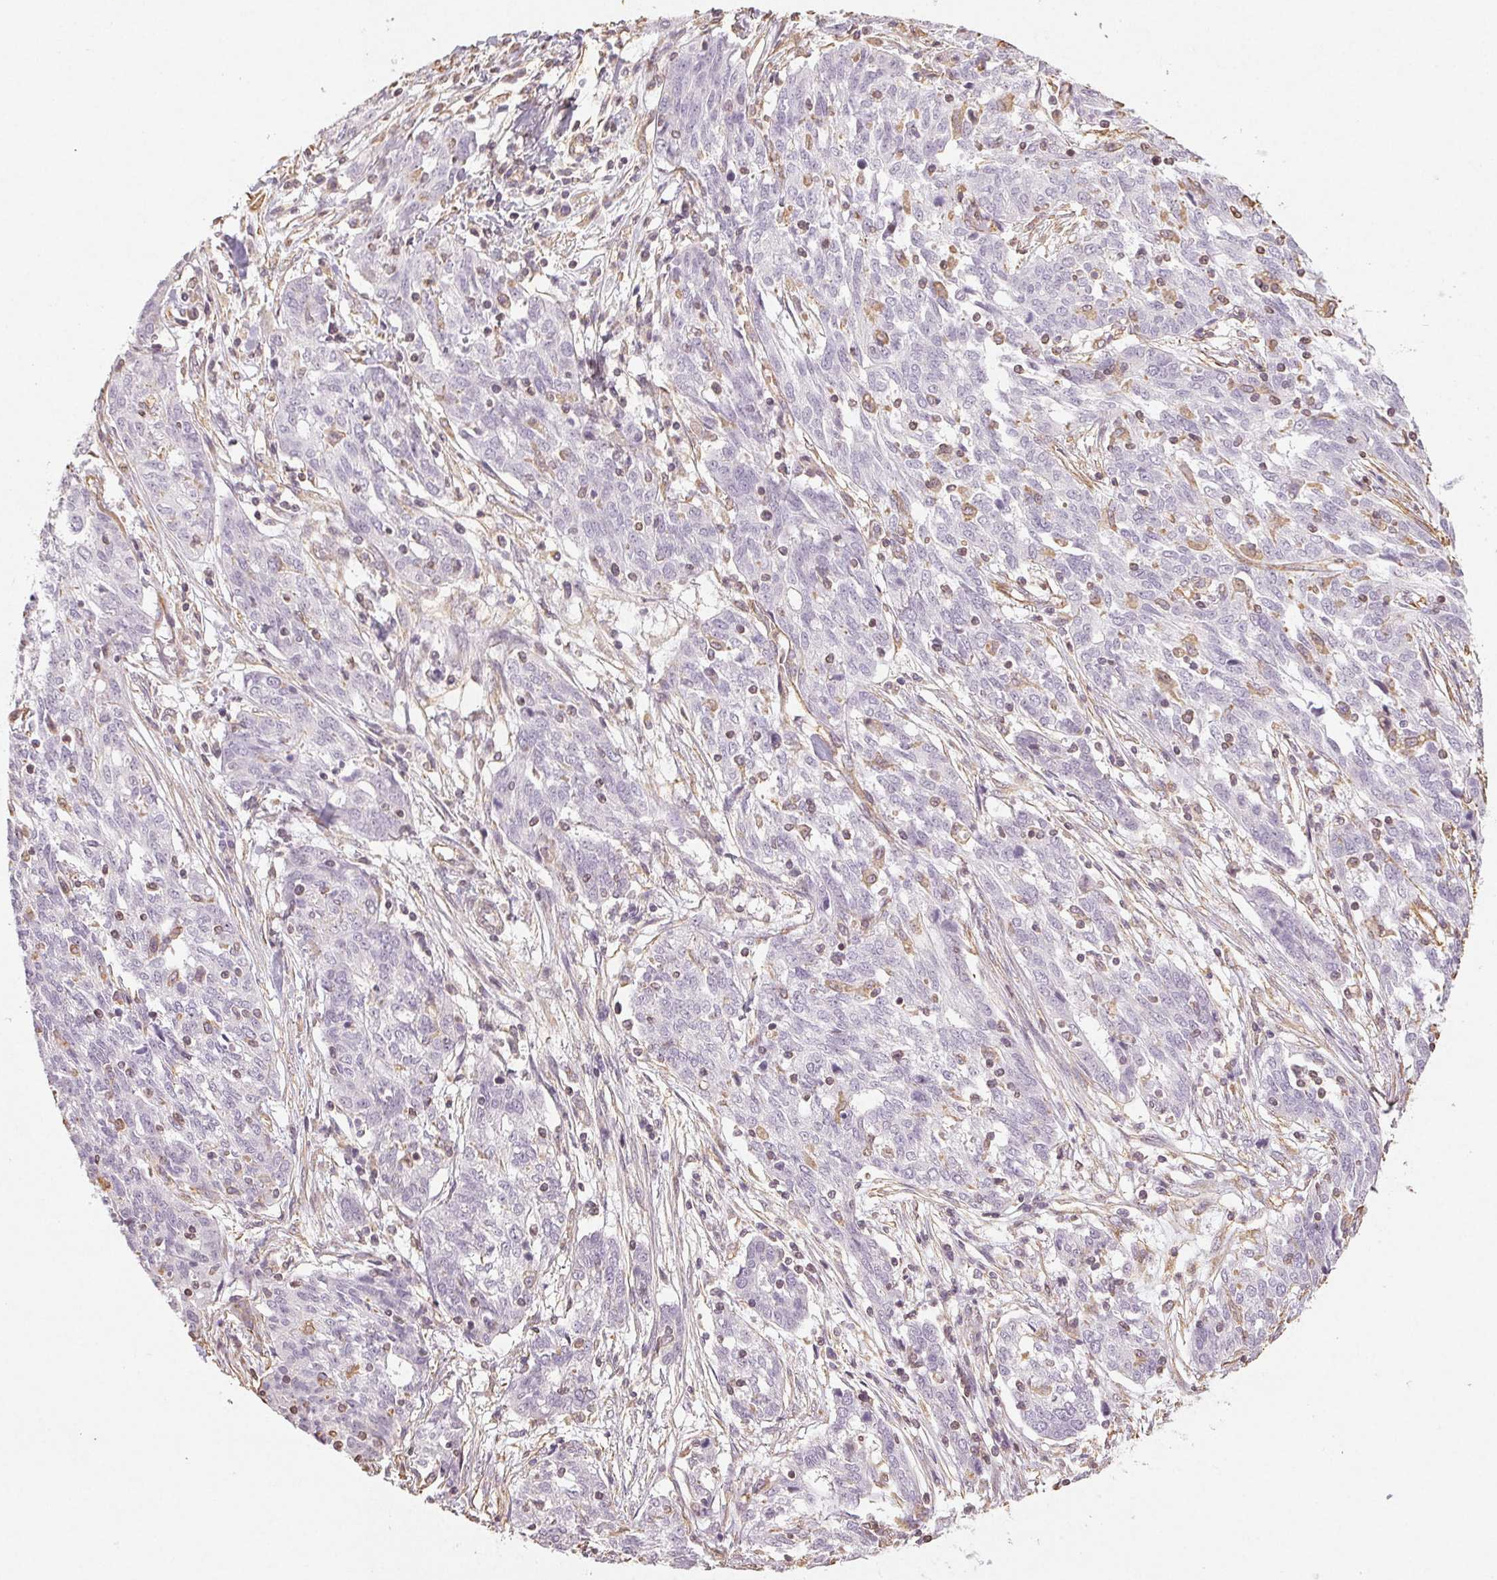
{"staining": {"intensity": "negative", "quantity": "none", "location": "none"}, "tissue": "ovarian cancer", "cell_type": "Tumor cells", "image_type": "cancer", "snomed": [{"axis": "morphology", "description": "Cystadenocarcinoma, serous, NOS"}, {"axis": "topography", "description": "Ovary"}], "caption": "Serous cystadenocarcinoma (ovarian) stained for a protein using immunohistochemistry demonstrates no expression tumor cells.", "gene": "COL7A1", "patient": {"sex": "female", "age": 67}}